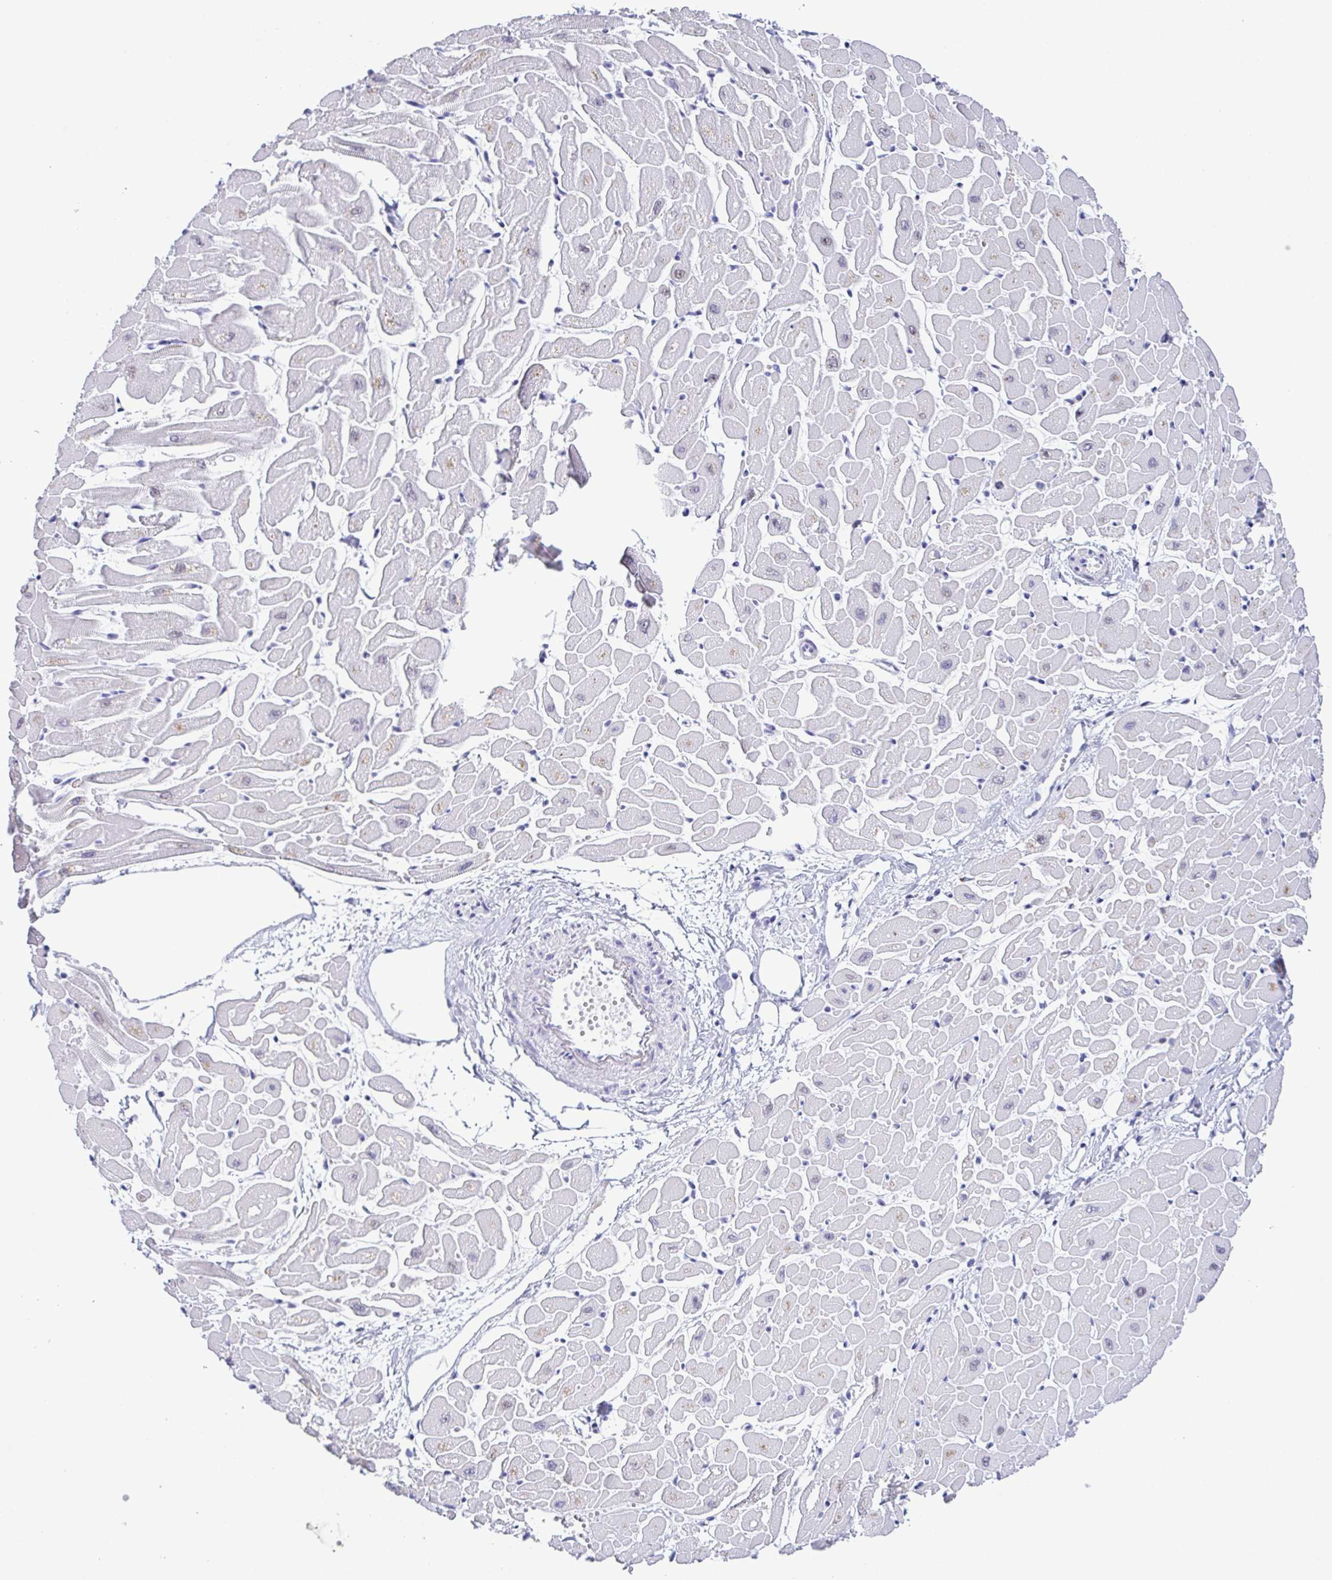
{"staining": {"intensity": "moderate", "quantity": "25%-75%", "location": "nuclear"}, "tissue": "heart muscle", "cell_type": "Cardiomyocytes", "image_type": "normal", "snomed": [{"axis": "morphology", "description": "Normal tissue, NOS"}, {"axis": "topography", "description": "Heart"}], "caption": "Immunohistochemical staining of unremarkable heart muscle exhibits moderate nuclear protein staining in about 25%-75% of cardiomyocytes.", "gene": "SUGP2", "patient": {"sex": "male", "age": 57}}